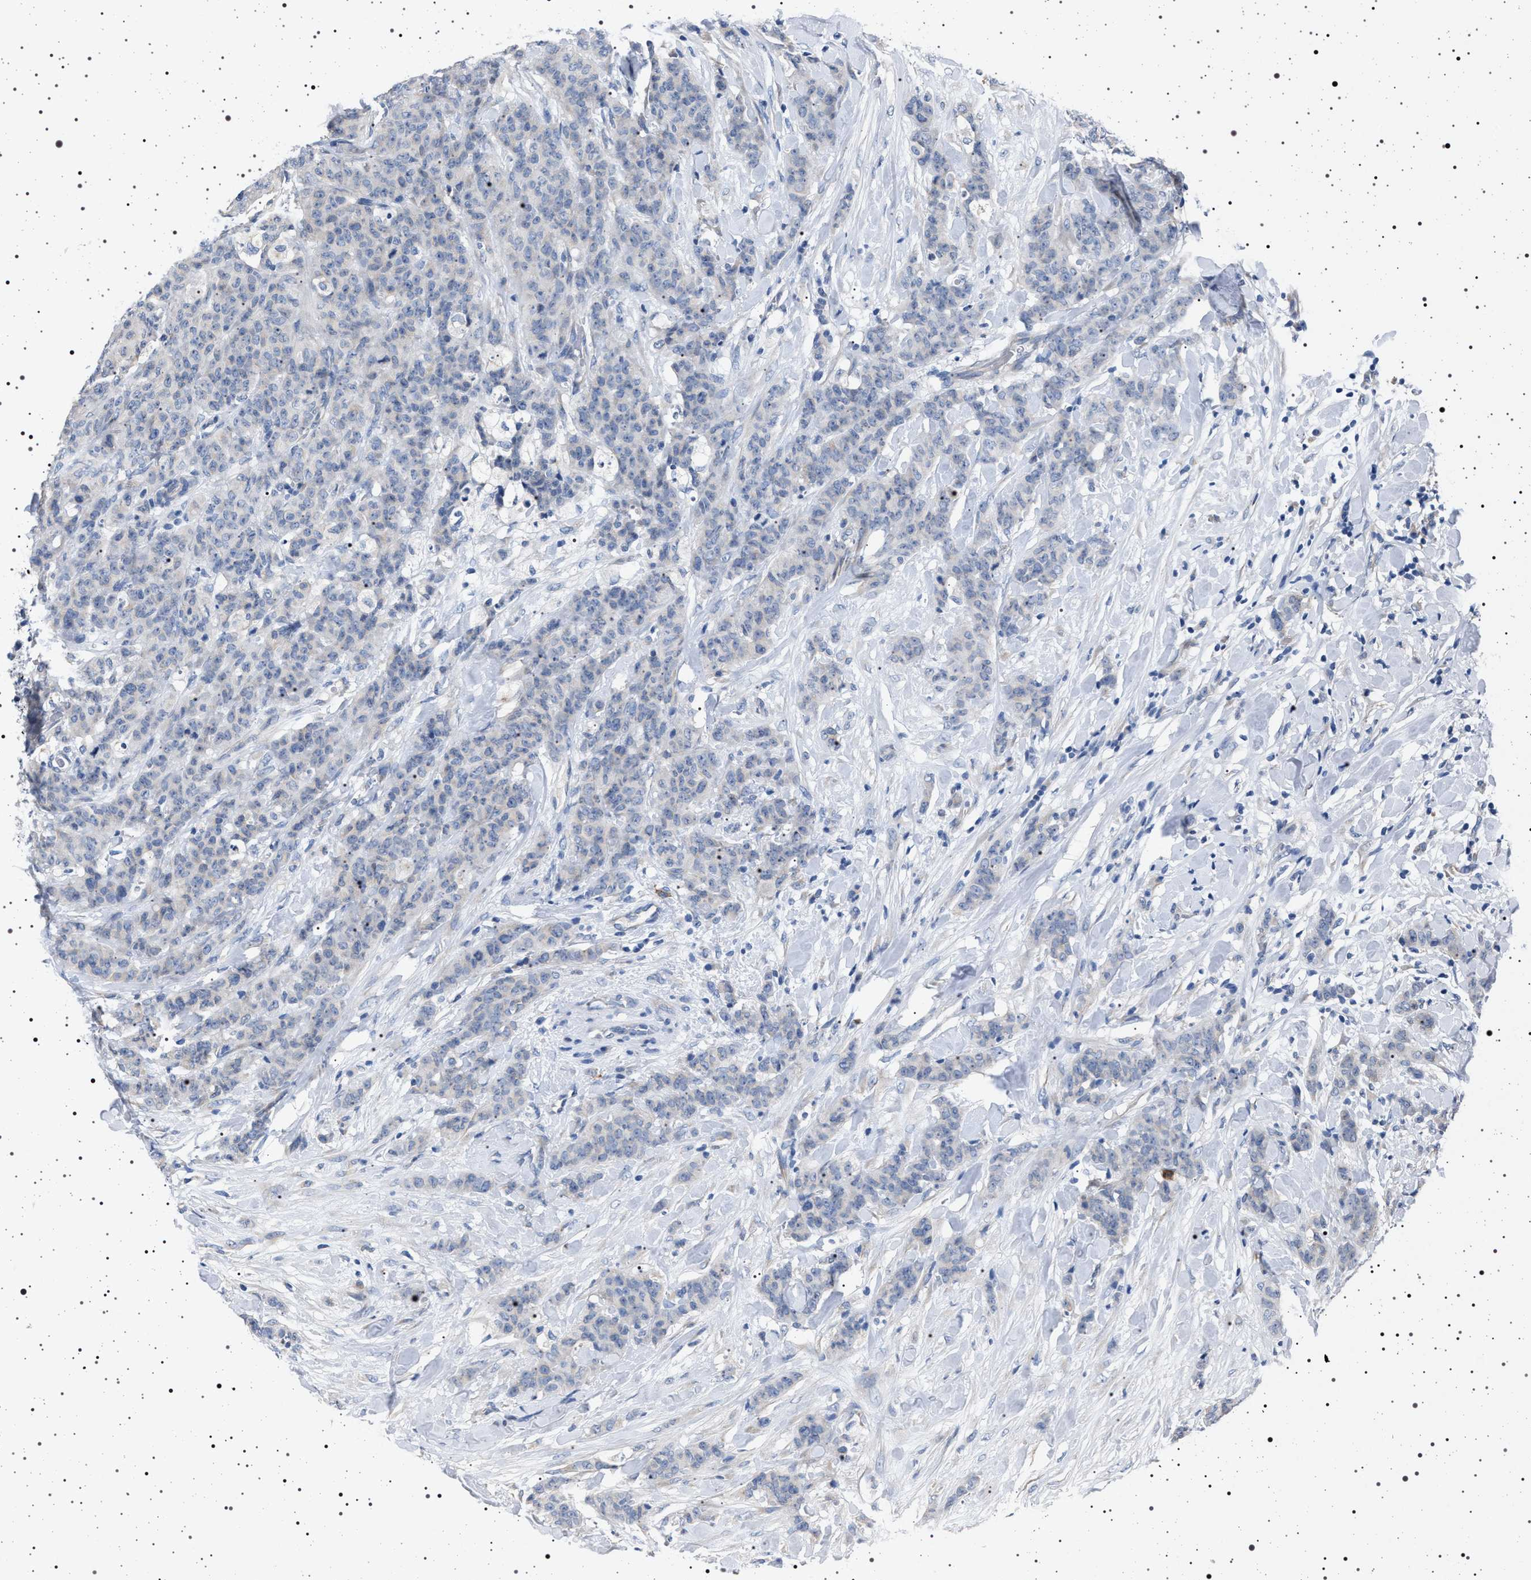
{"staining": {"intensity": "negative", "quantity": "none", "location": "none"}, "tissue": "breast cancer", "cell_type": "Tumor cells", "image_type": "cancer", "snomed": [{"axis": "morphology", "description": "Normal tissue, NOS"}, {"axis": "morphology", "description": "Duct carcinoma"}, {"axis": "topography", "description": "Breast"}], "caption": "The image shows no significant positivity in tumor cells of intraductal carcinoma (breast).", "gene": "NAT9", "patient": {"sex": "female", "age": 40}}